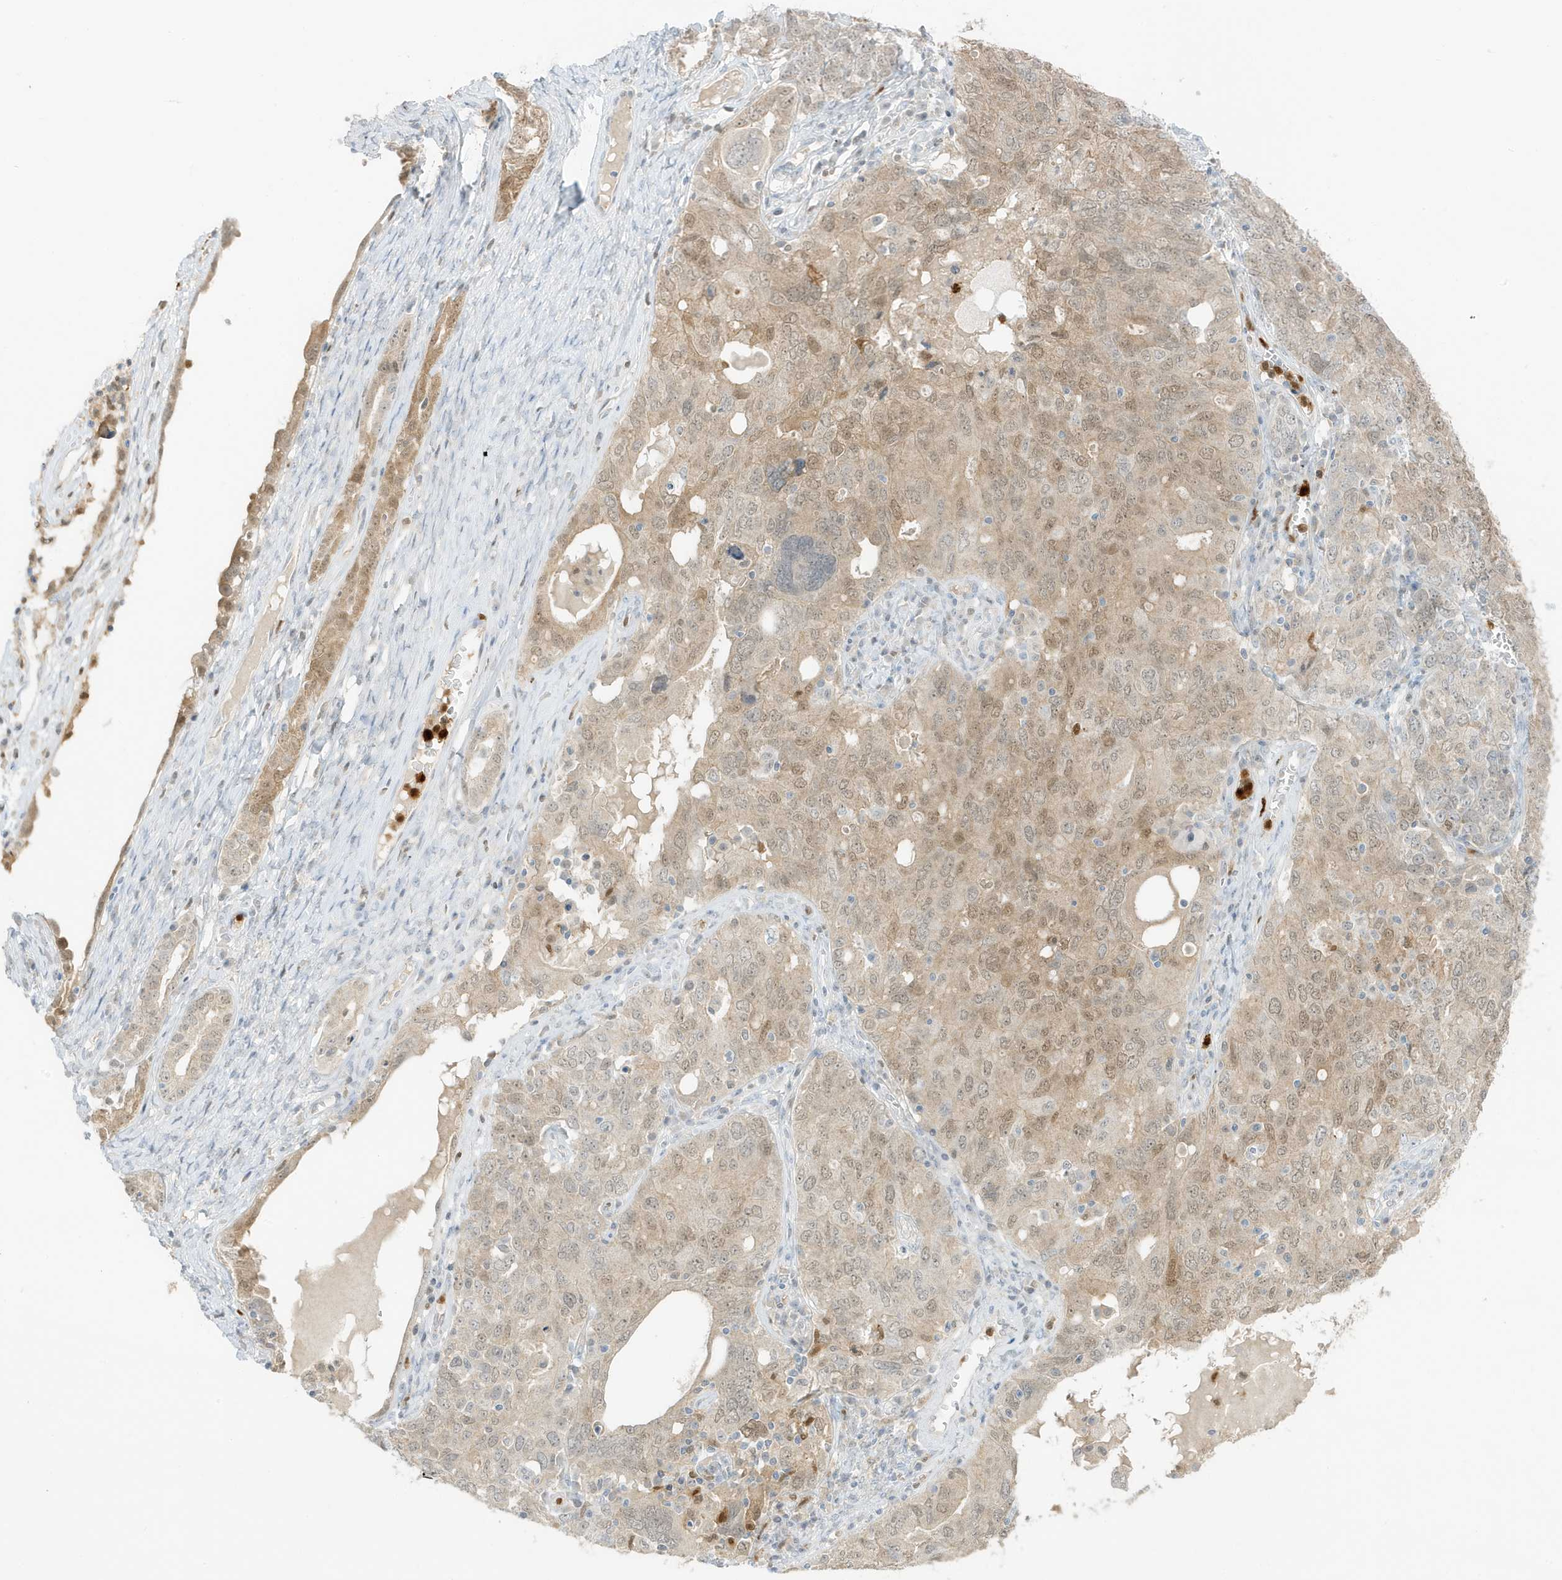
{"staining": {"intensity": "moderate", "quantity": "25%-75%", "location": "cytoplasmic/membranous,nuclear"}, "tissue": "ovarian cancer", "cell_type": "Tumor cells", "image_type": "cancer", "snomed": [{"axis": "morphology", "description": "Carcinoma, endometroid"}, {"axis": "topography", "description": "Ovary"}], "caption": "Immunohistochemical staining of ovarian cancer (endometroid carcinoma) demonstrates moderate cytoplasmic/membranous and nuclear protein expression in about 25%-75% of tumor cells. The staining was performed using DAB (3,3'-diaminobenzidine), with brown indicating positive protein expression. Nuclei are stained blue with hematoxylin.", "gene": "GCA", "patient": {"sex": "female", "age": 62}}